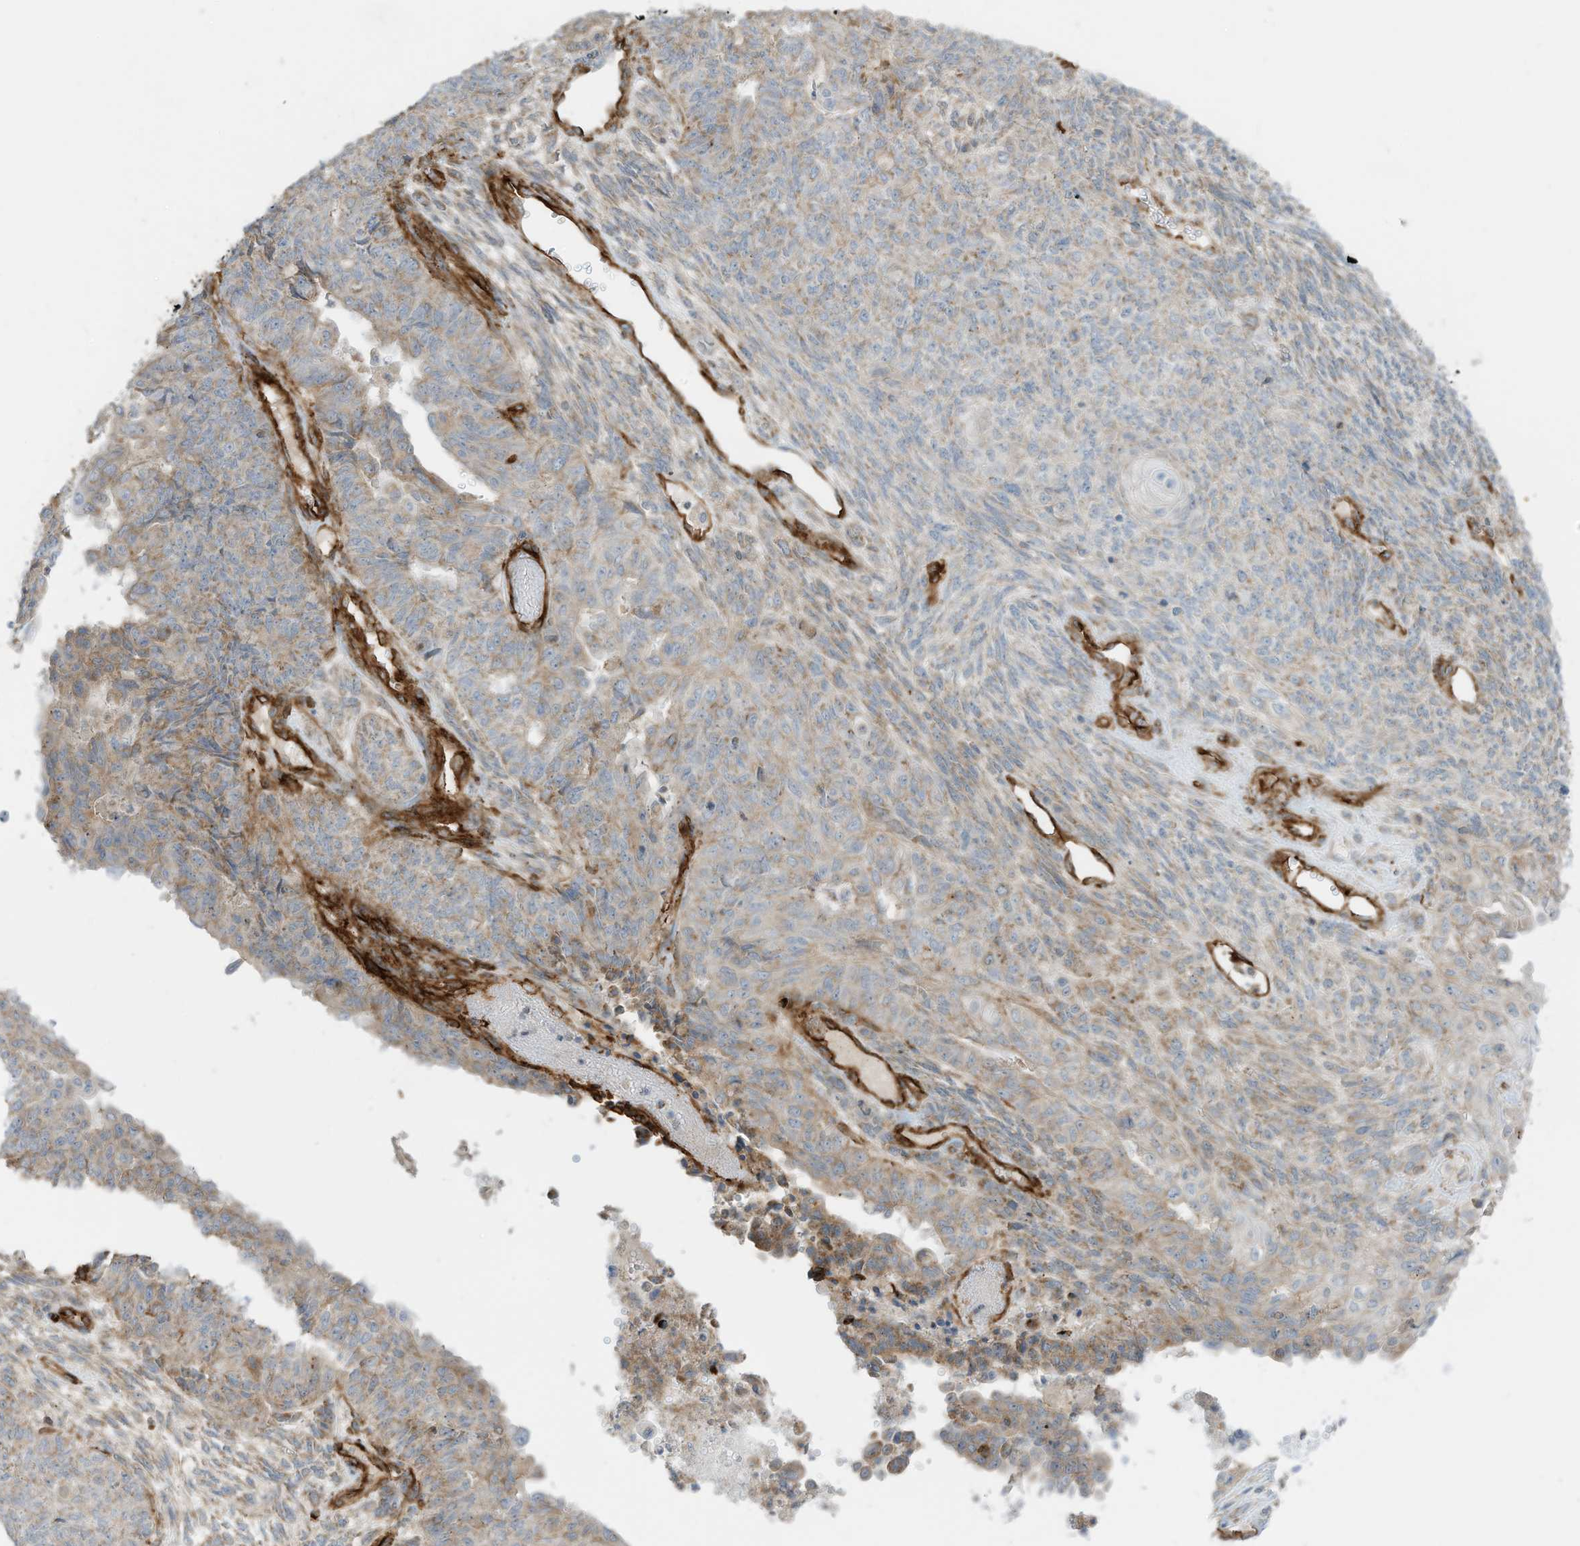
{"staining": {"intensity": "weak", "quantity": "25%-75%", "location": "cytoplasmic/membranous"}, "tissue": "endometrial cancer", "cell_type": "Tumor cells", "image_type": "cancer", "snomed": [{"axis": "morphology", "description": "Adenocarcinoma, NOS"}, {"axis": "topography", "description": "Endometrium"}], "caption": "Endometrial cancer (adenocarcinoma) stained with DAB IHC shows low levels of weak cytoplasmic/membranous expression in about 25%-75% of tumor cells.", "gene": "ABCB7", "patient": {"sex": "female", "age": 32}}